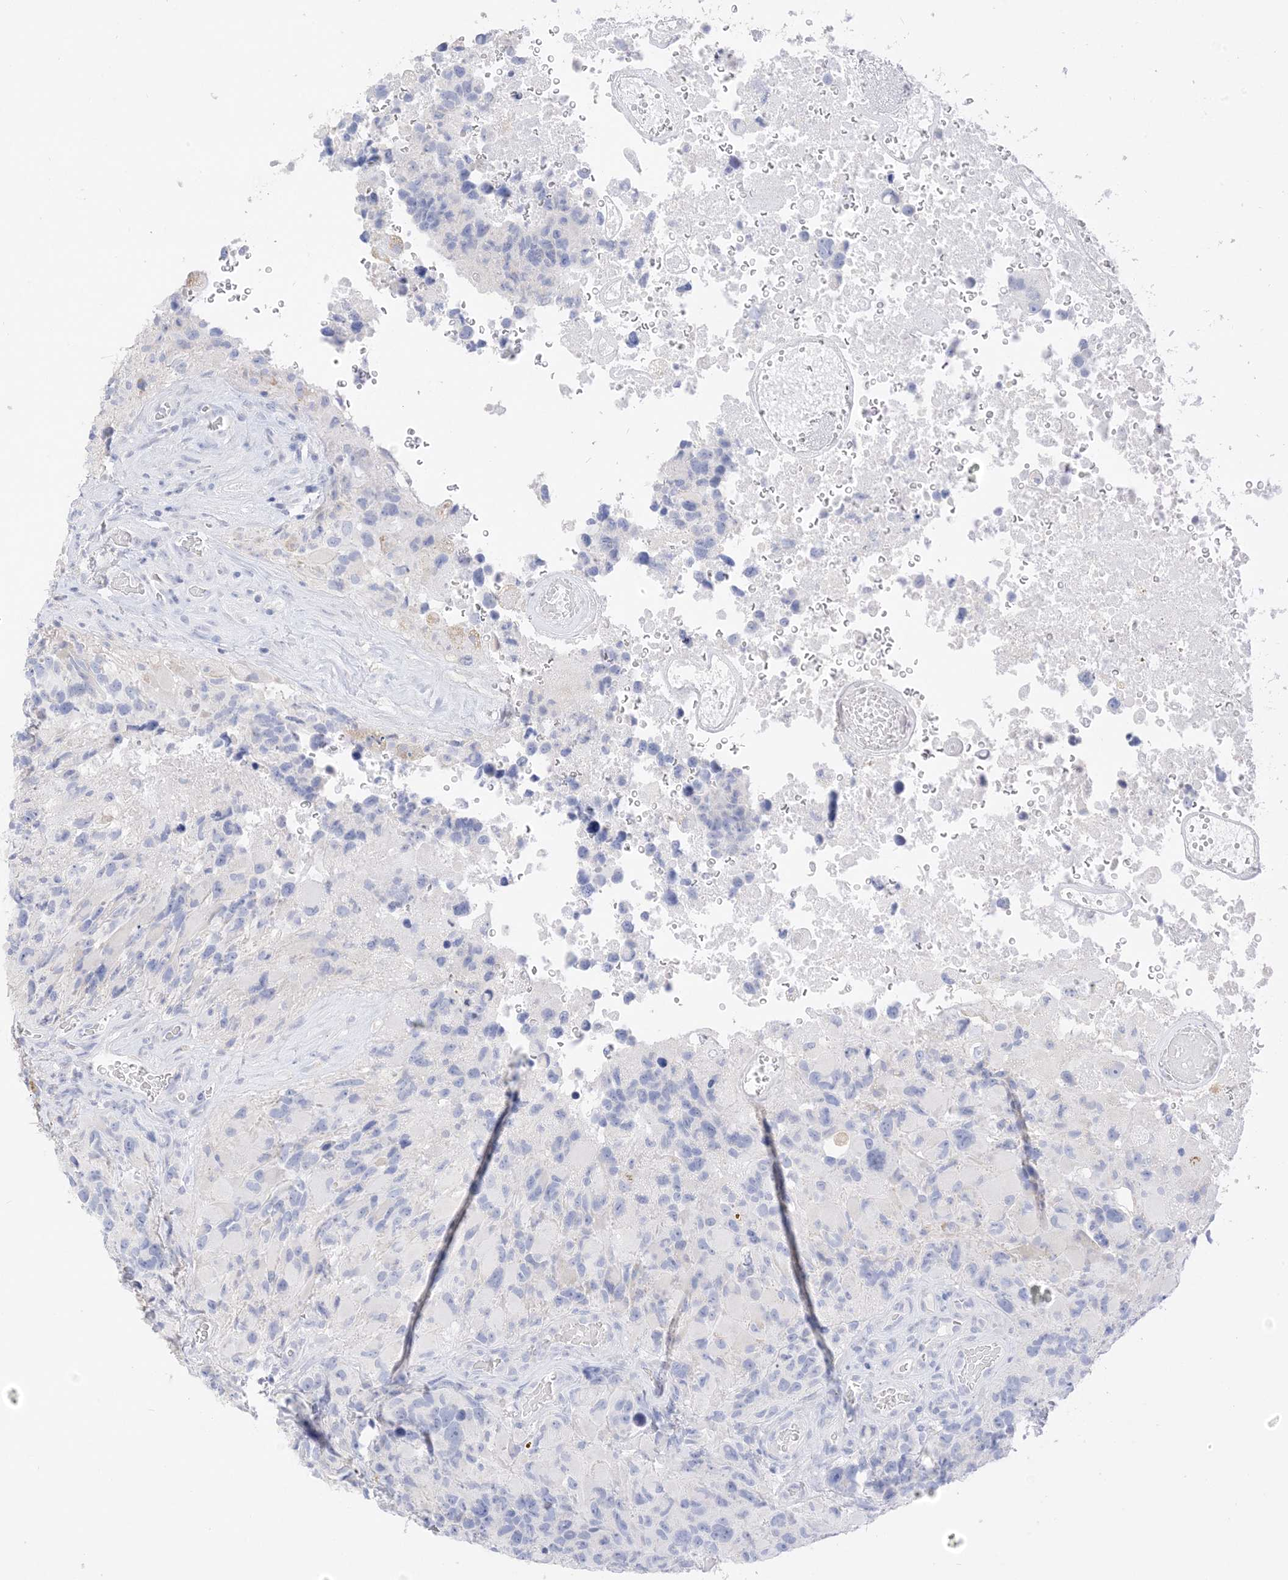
{"staining": {"intensity": "negative", "quantity": "none", "location": "none"}, "tissue": "glioma", "cell_type": "Tumor cells", "image_type": "cancer", "snomed": [{"axis": "morphology", "description": "Glioma, malignant, High grade"}, {"axis": "topography", "description": "Brain"}], "caption": "High power microscopy micrograph of an immunohistochemistry photomicrograph of glioma, revealing no significant positivity in tumor cells. (Brightfield microscopy of DAB (3,3'-diaminobenzidine) immunohistochemistry at high magnification).", "gene": "MUC17", "patient": {"sex": "male", "age": 69}}